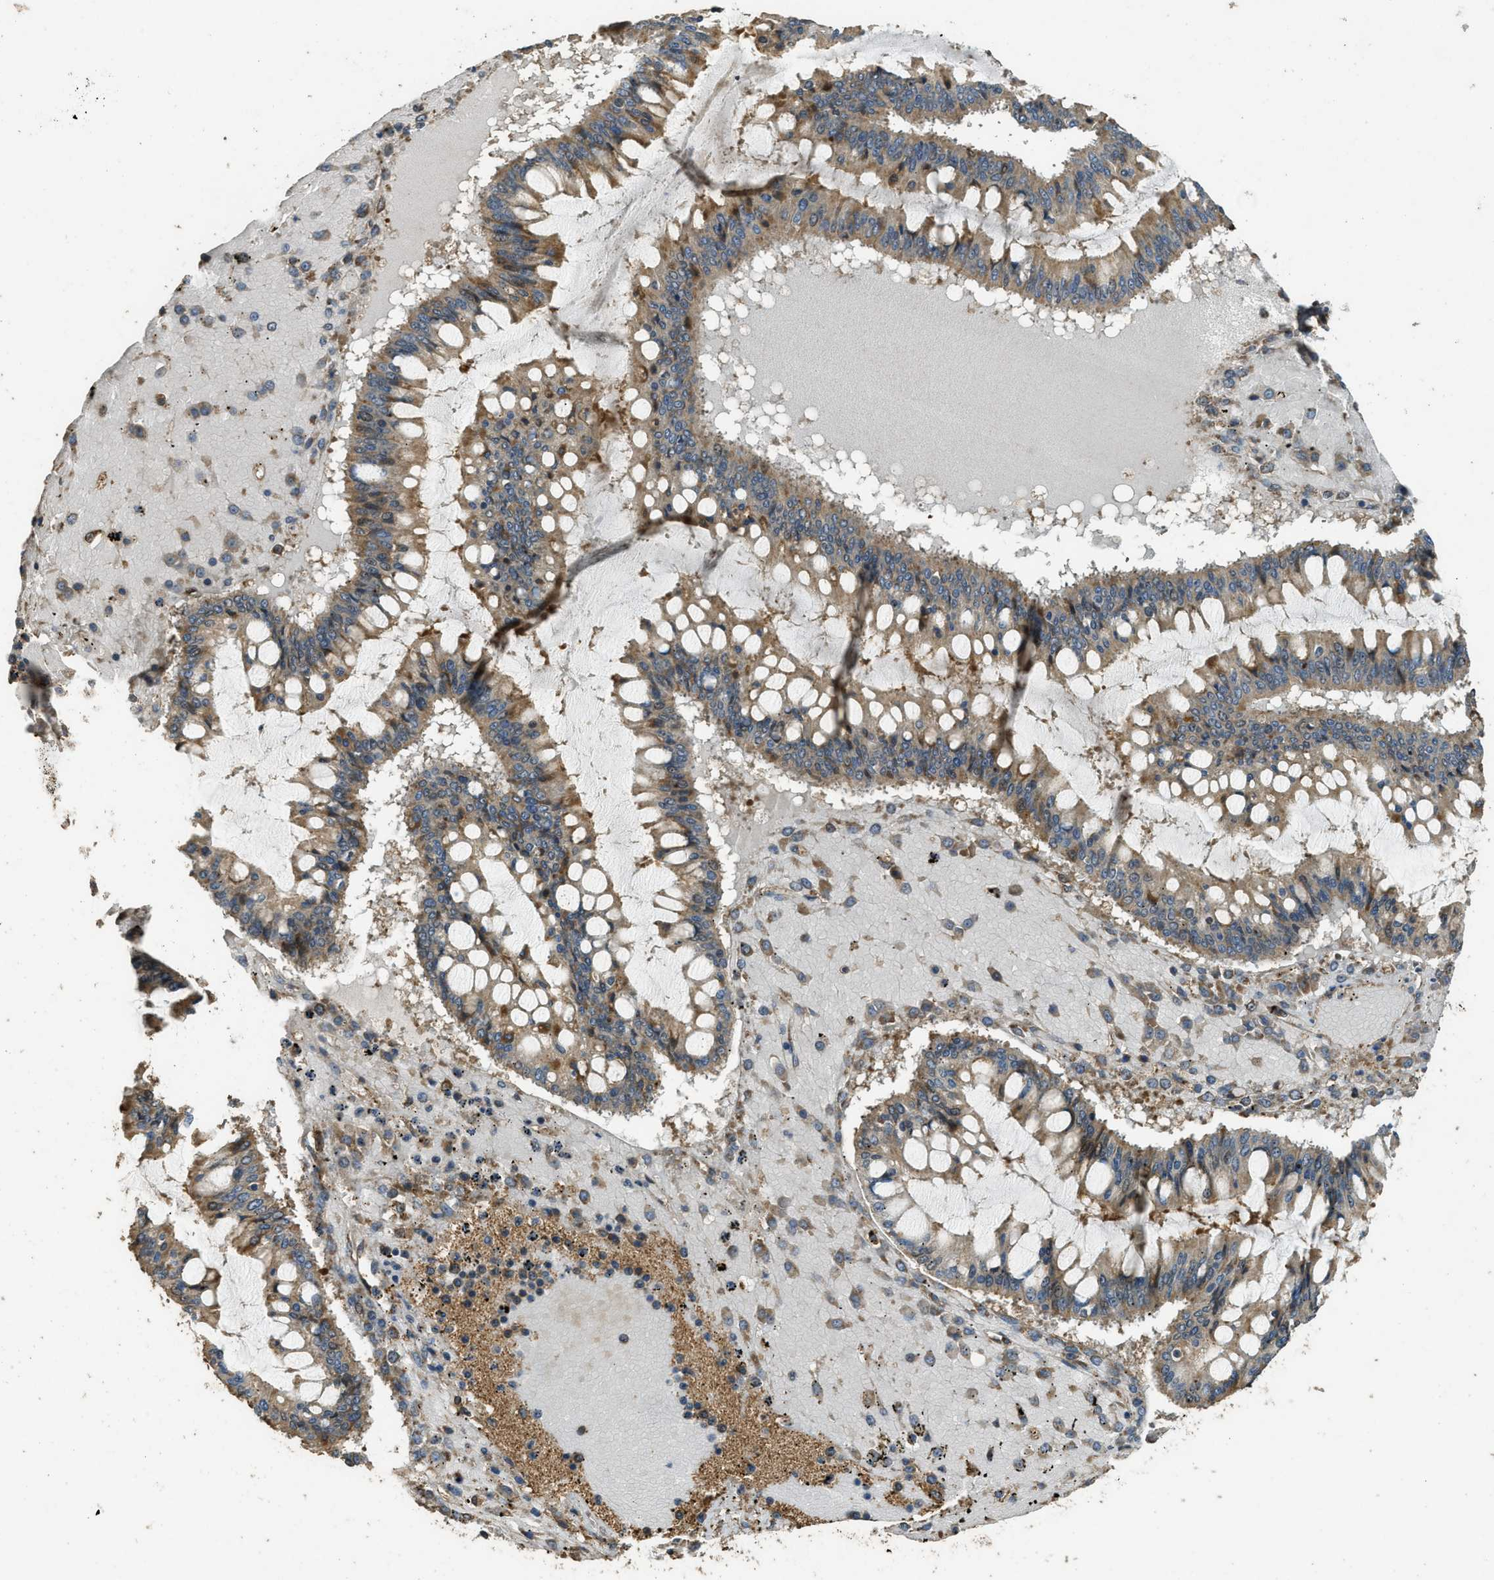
{"staining": {"intensity": "moderate", "quantity": ">75%", "location": "cytoplasmic/membranous"}, "tissue": "ovarian cancer", "cell_type": "Tumor cells", "image_type": "cancer", "snomed": [{"axis": "morphology", "description": "Cystadenocarcinoma, mucinous, NOS"}, {"axis": "topography", "description": "Ovary"}], "caption": "Moderate cytoplasmic/membranous protein positivity is present in about >75% of tumor cells in ovarian cancer (mucinous cystadenocarcinoma).", "gene": "PPP6R3", "patient": {"sex": "female", "age": 73}}